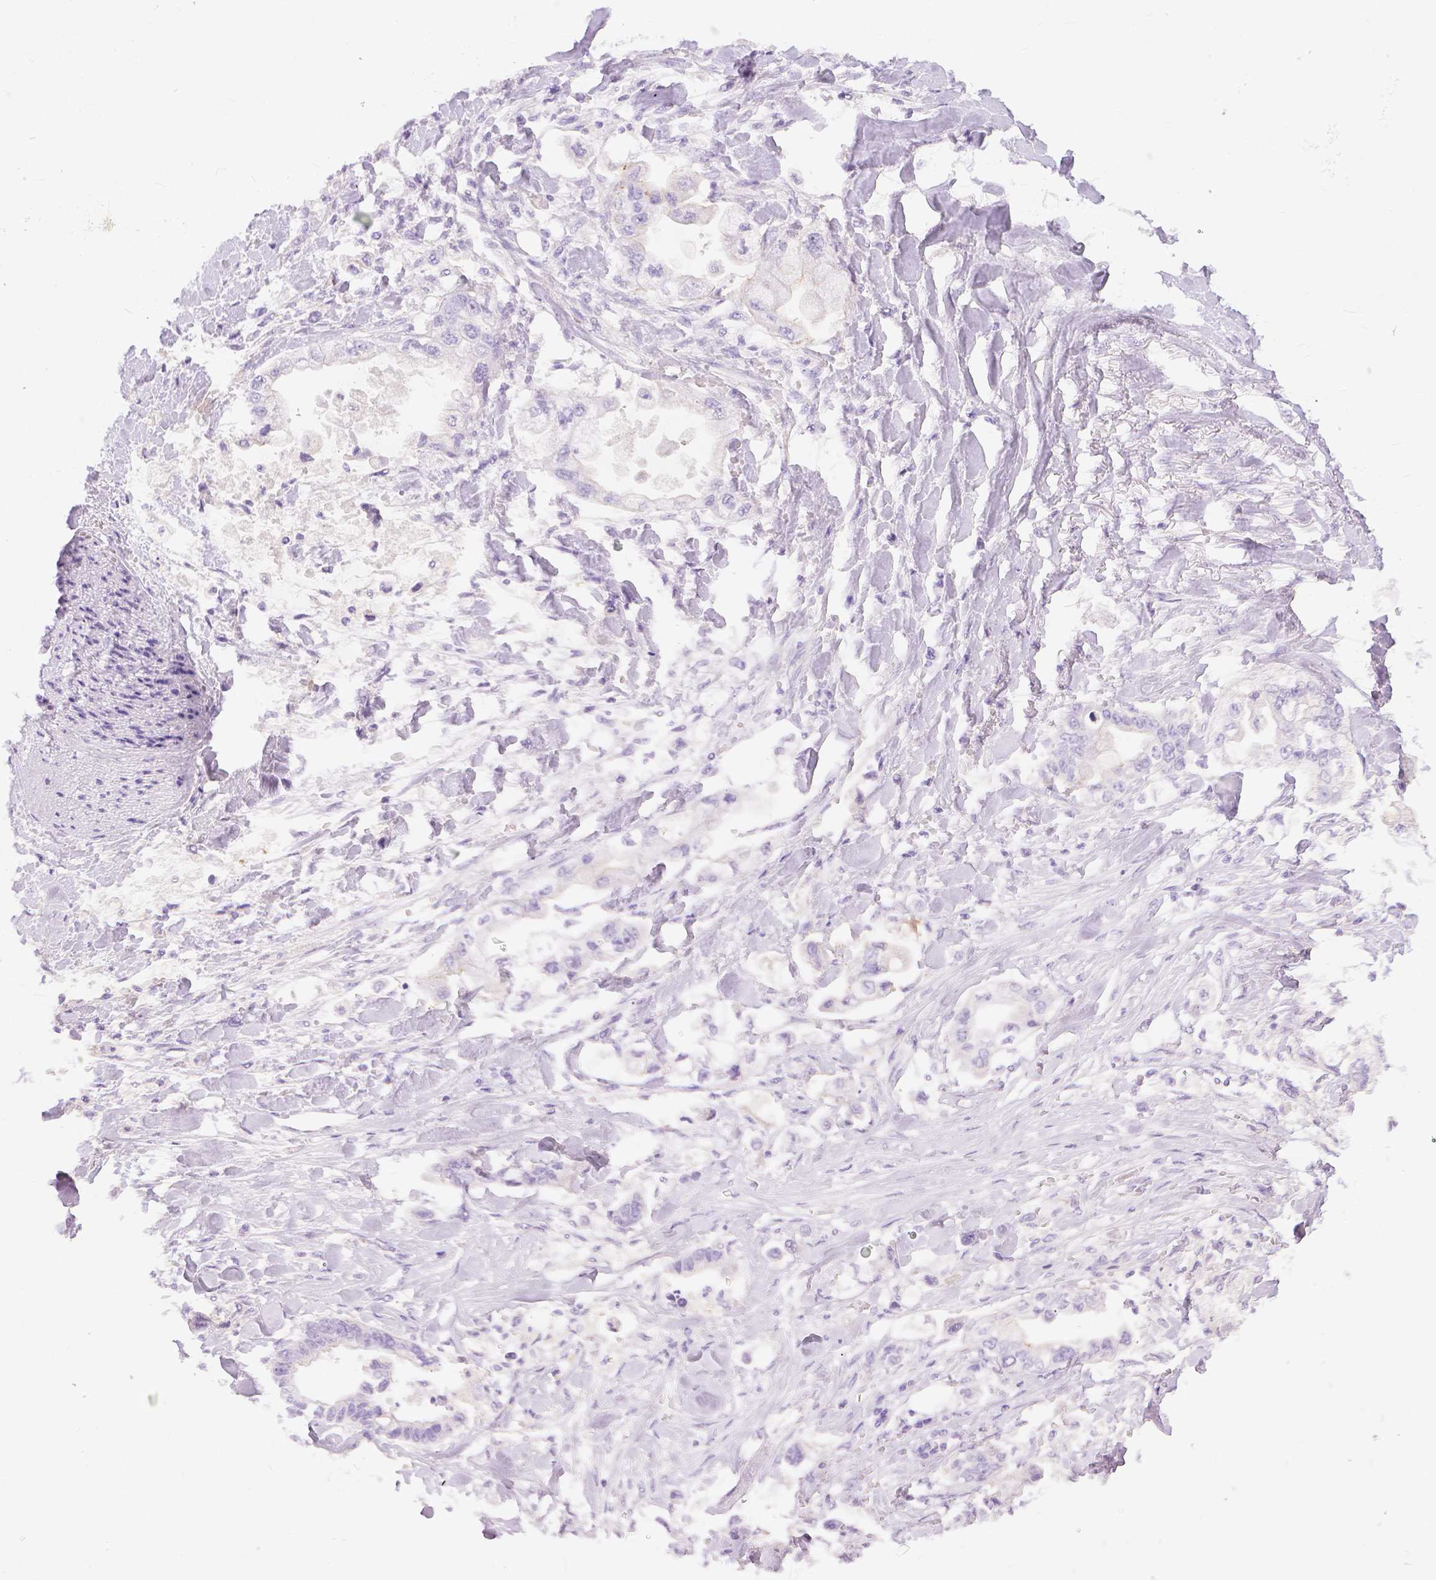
{"staining": {"intensity": "negative", "quantity": "none", "location": "none"}, "tissue": "stomach cancer", "cell_type": "Tumor cells", "image_type": "cancer", "snomed": [{"axis": "morphology", "description": "Adenocarcinoma, NOS"}, {"axis": "topography", "description": "Stomach"}], "caption": "The micrograph demonstrates no significant expression in tumor cells of stomach cancer (adenocarcinoma).", "gene": "SLC27A5", "patient": {"sex": "male", "age": 62}}